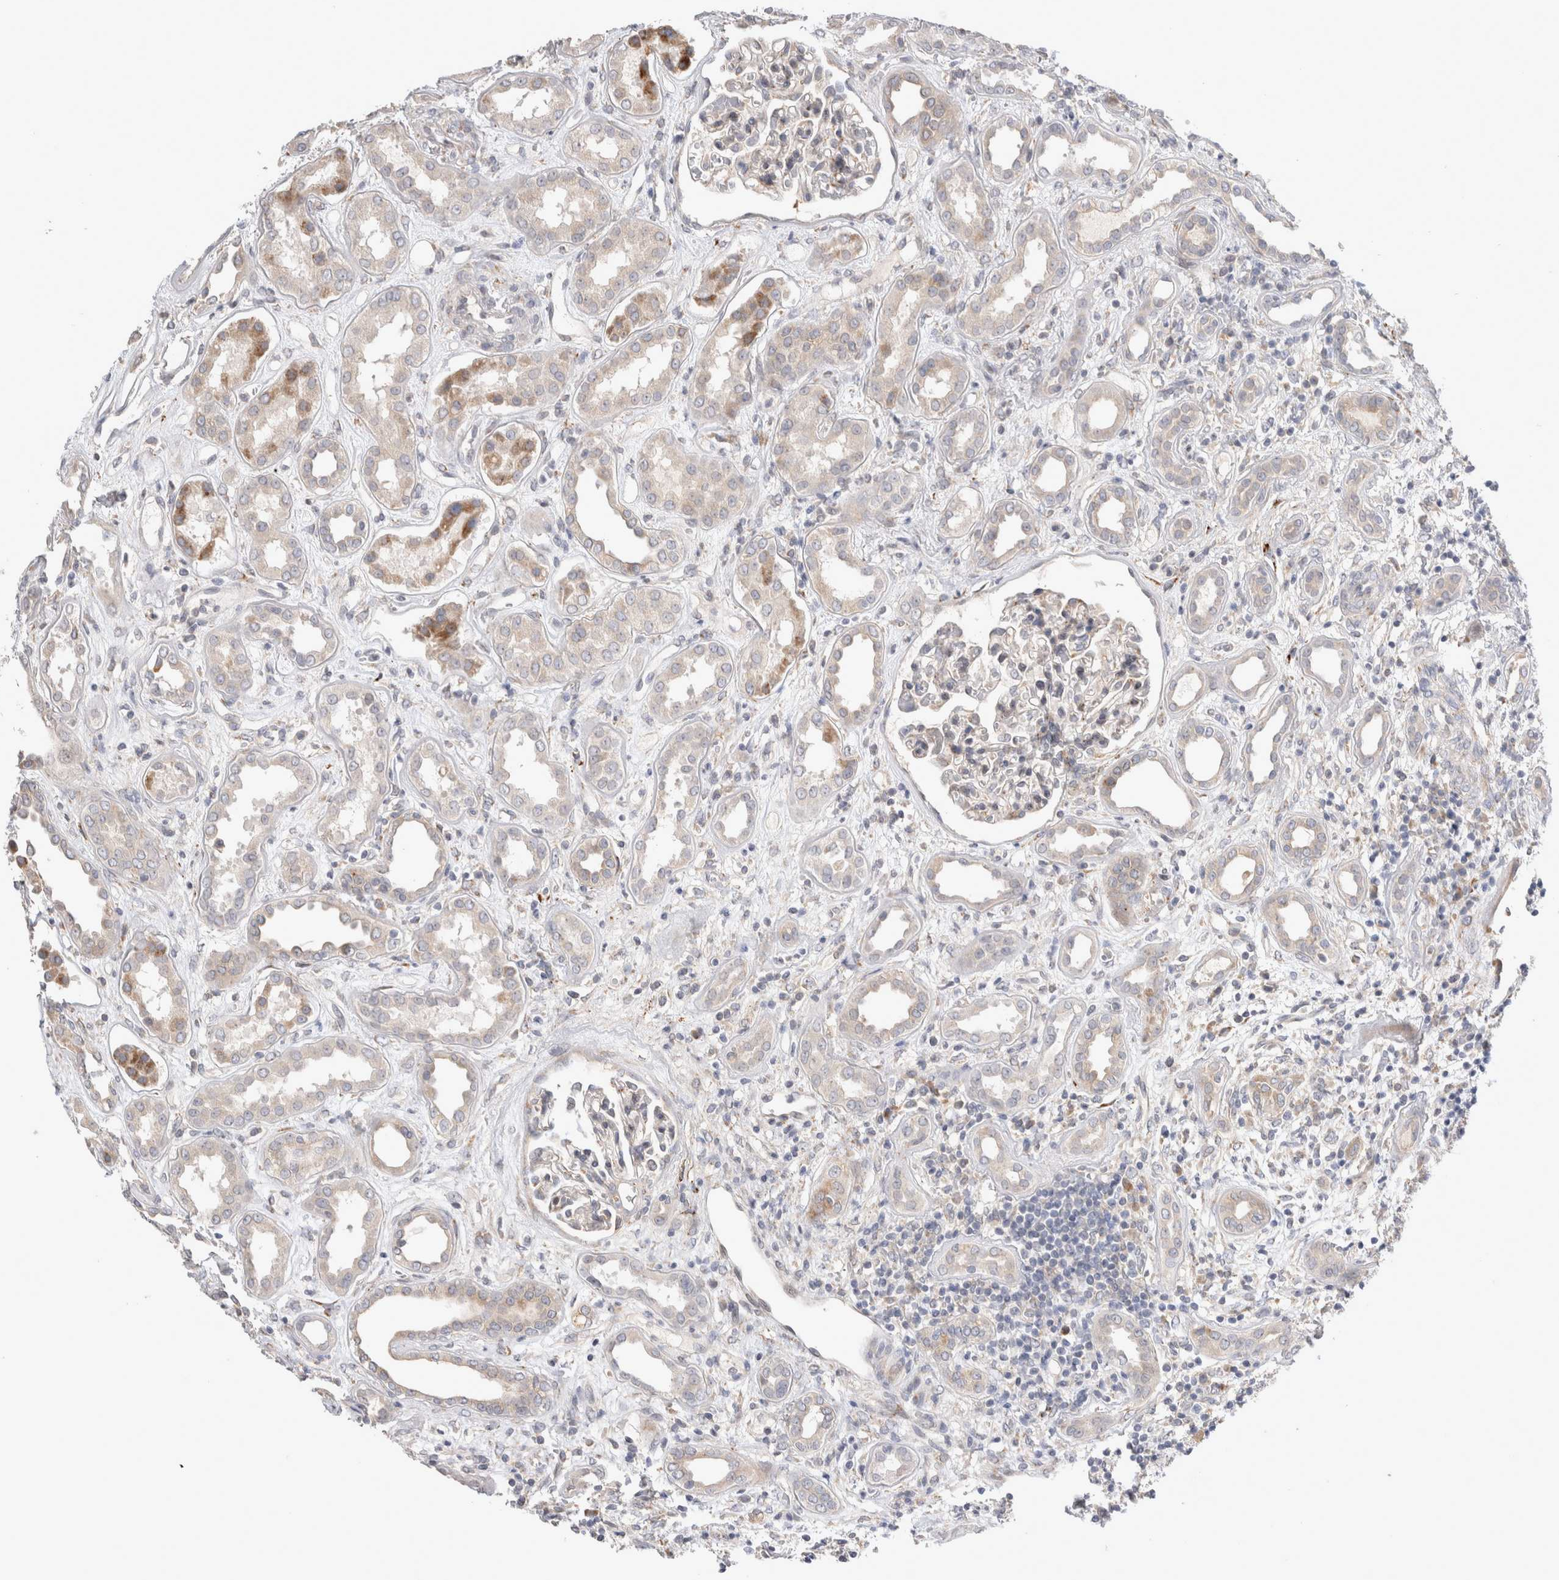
{"staining": {"intensity": "weak", "quantity": "<25%", "location": "cytoplasmic/membranous"}, "tissue": "kidney", "cell_type": "Cells in glomeruli", "image_type": "normal", "snomed": [{"axis": "morphology", "description": "Normal tissue, NOS"}, {"axis": "topography", "description": "Kidney"}], "caption": "This is an immunohistochemistry micrograph of normal kidney. There is no positivity in cells in glomeruli.", "gene": "TRMT9B", "patient": {"sex": "male", "age": 59}}